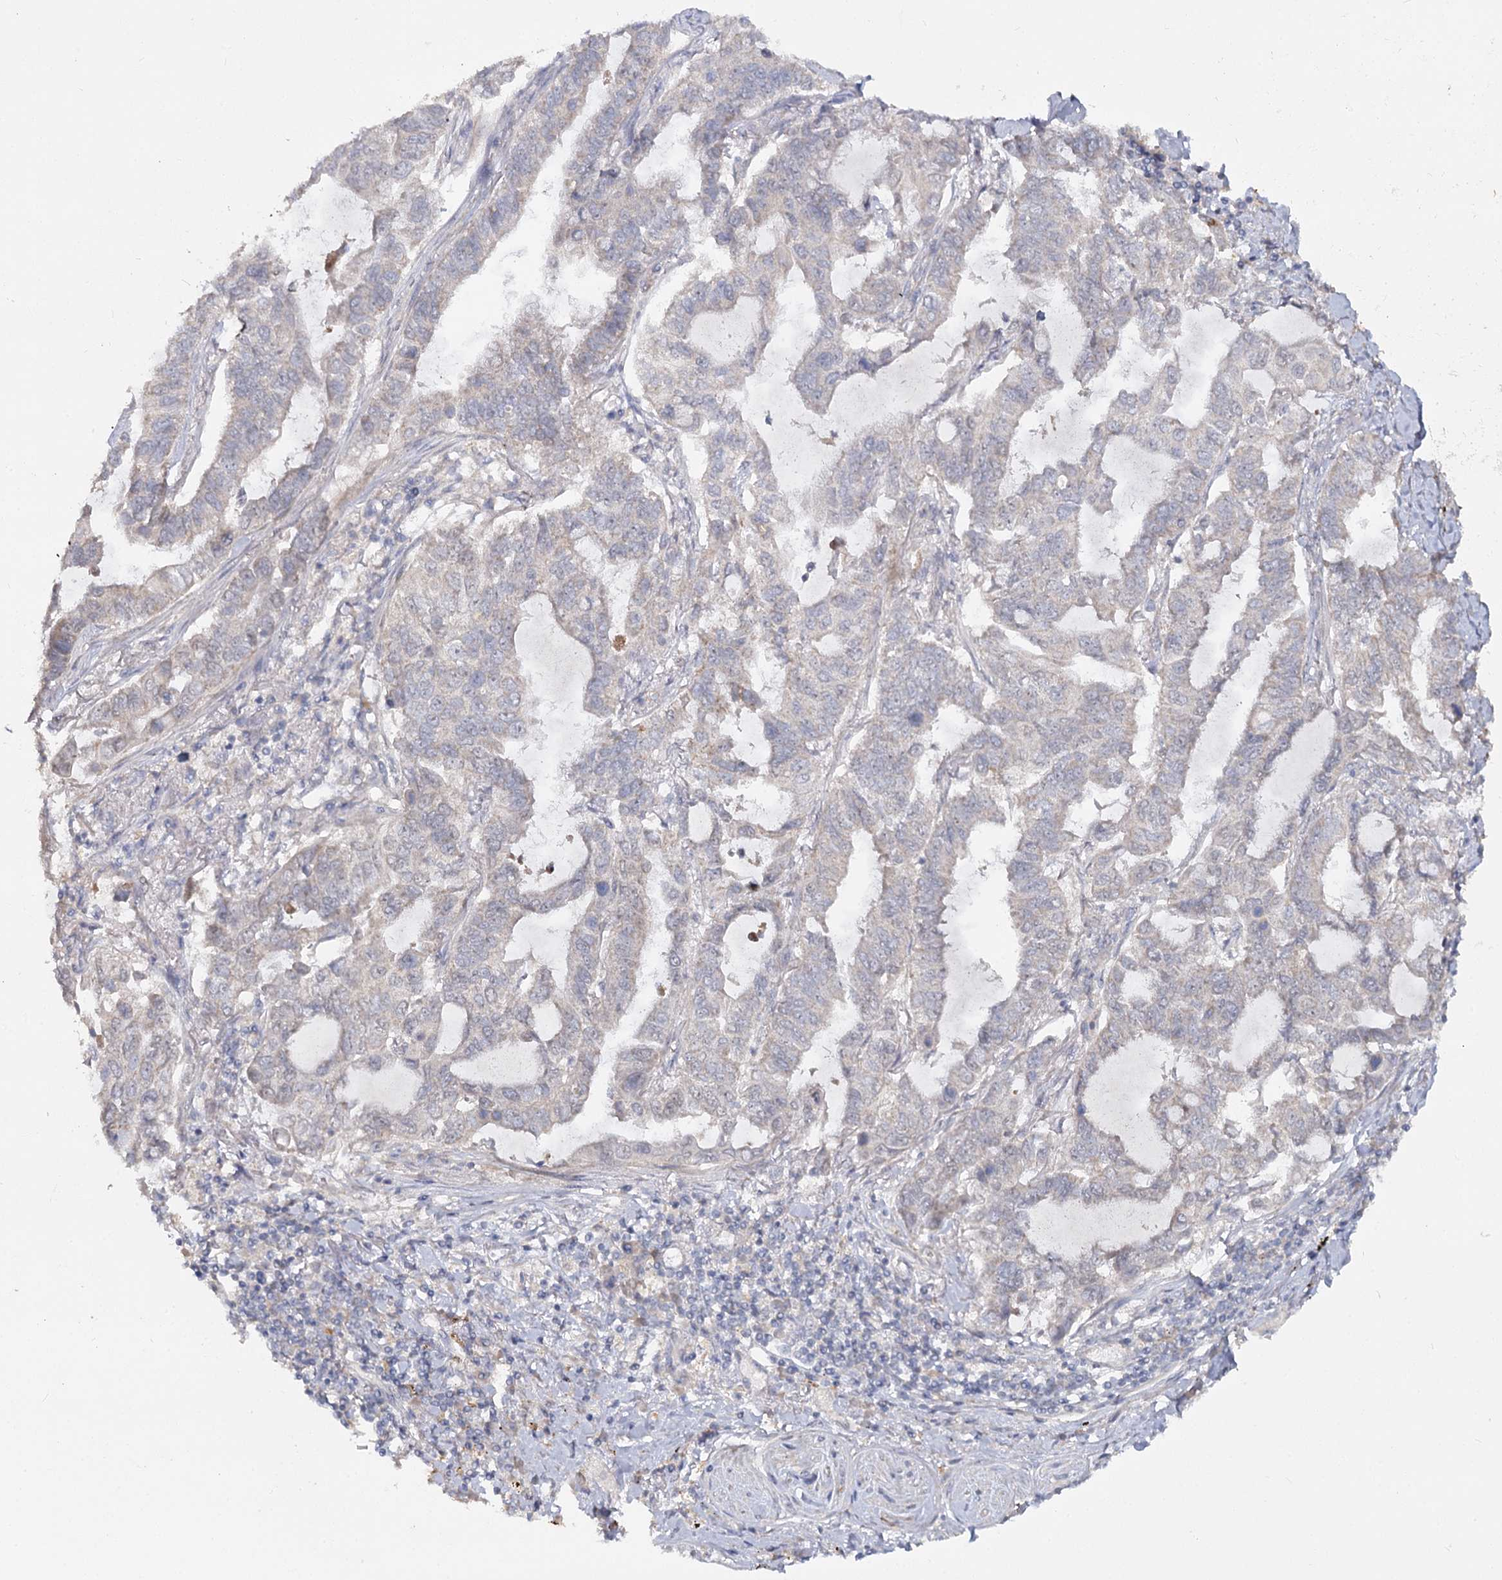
{"staining": {"intensity": "negative", "quantity": "none", "location": "none"}, "tissue": "lung cancer", "cell_type": "Tumor cells", "image_type": "cancer", "snomed": [{"axis": "morphology", "description": "Adenocarcinoma, NOS"}, {"axis": "topography", "description": "Lung"}], "caption": "Micrograph shows no protein positivity in tumor cells of lung cancer (adenocarcinoma) tissue.", "gene": "ANGPTL5", "patient": {"sex": "male", "age": 64}}